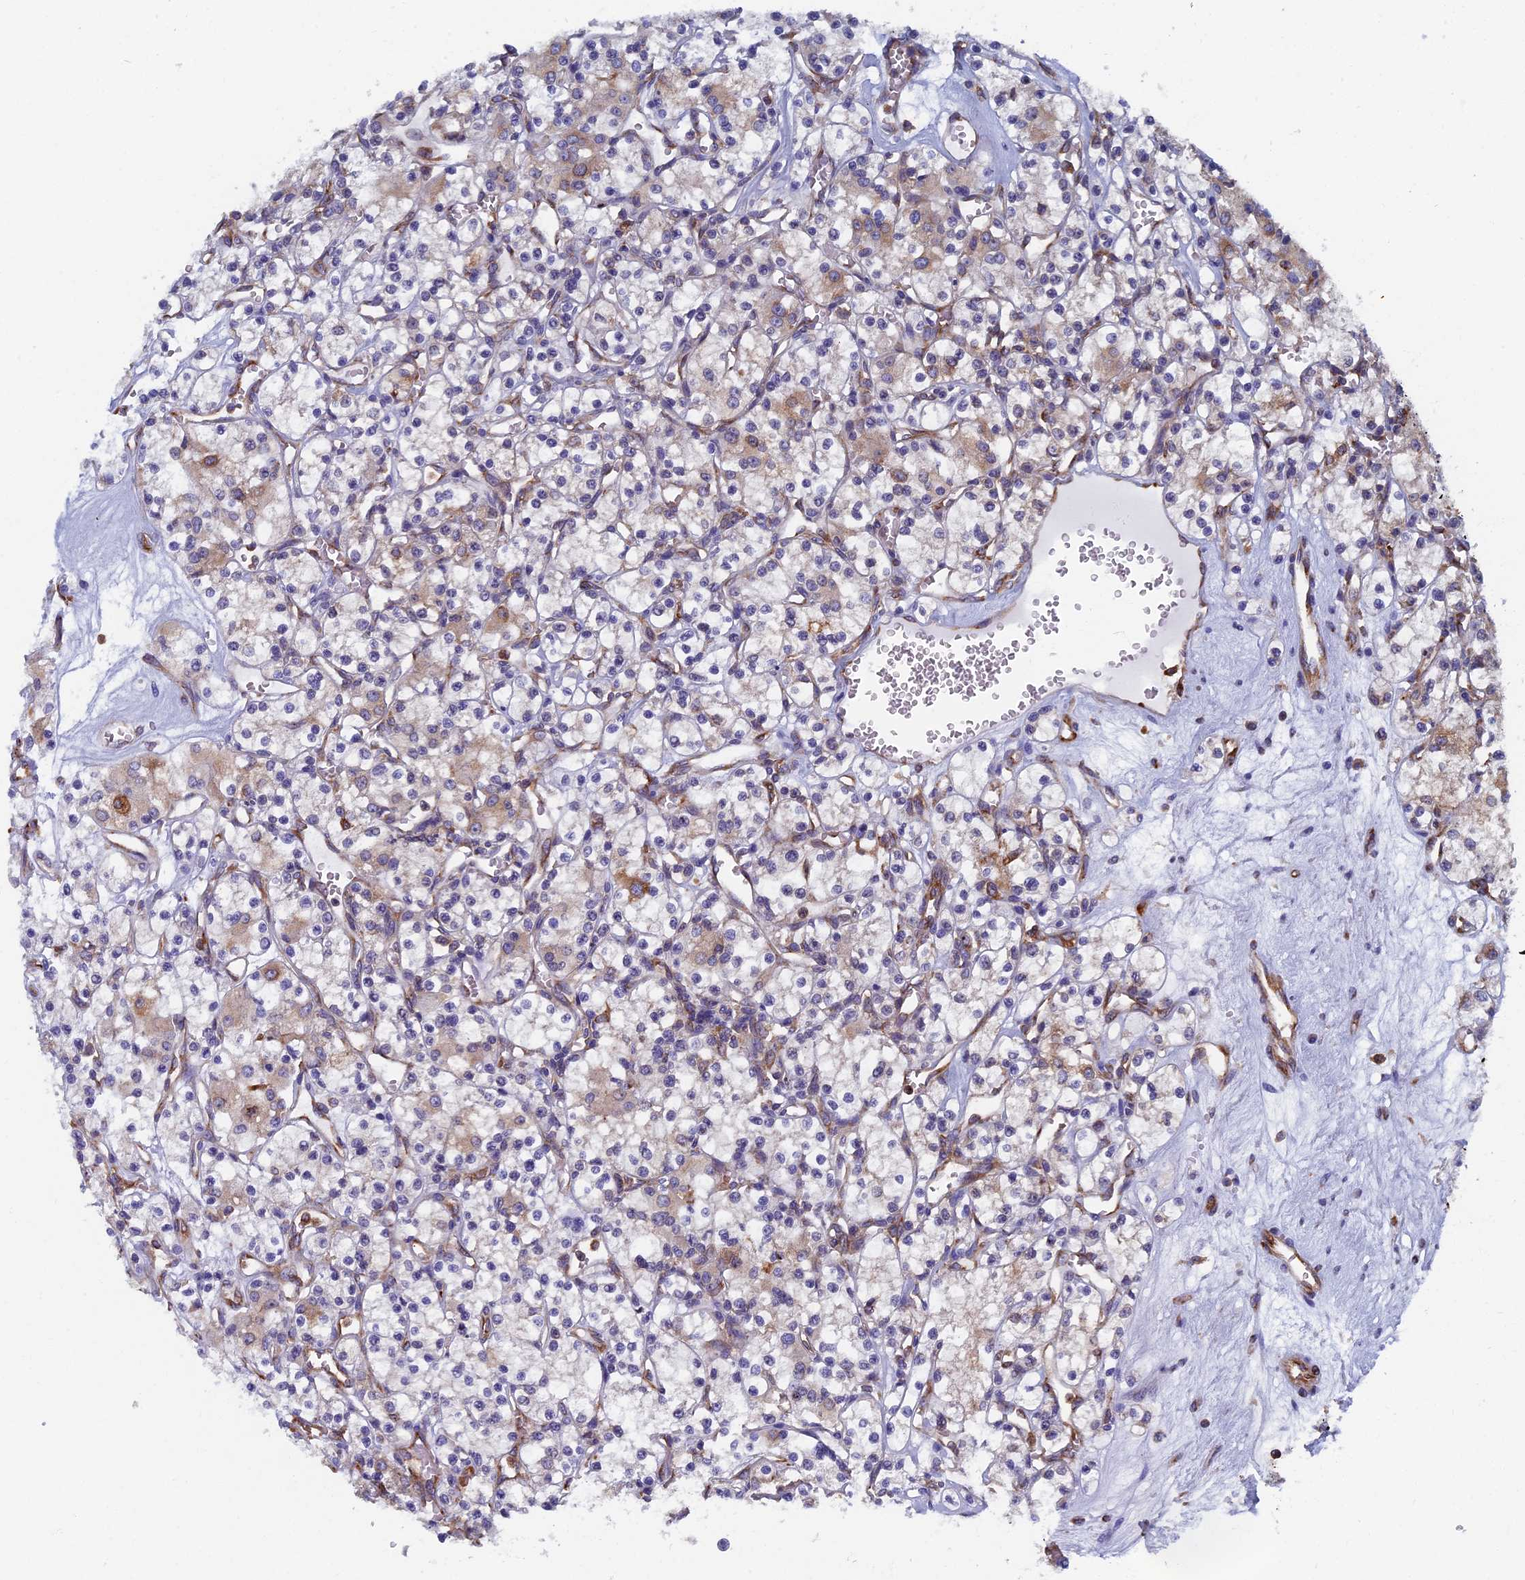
{"staining": {"intensity": "weak", "quantity": "<25%", "location": "cytoplasmic/membranous"}, "tissue": "renal cancer", "cell_type": "Tumor cells", "image_type": "cancer", "snomed": [{"axis": "morphology", "description": "Adenocarcinoma, NOS"}, {"axis": "topography", "description": "Kidney"}], "caption": "Micrograph shows no protein staining in tumor cells of renal cancer (adenocarcinoma) tissue.", "gene": "YBX1", "patient": {"sex": "female", "age": 59}}